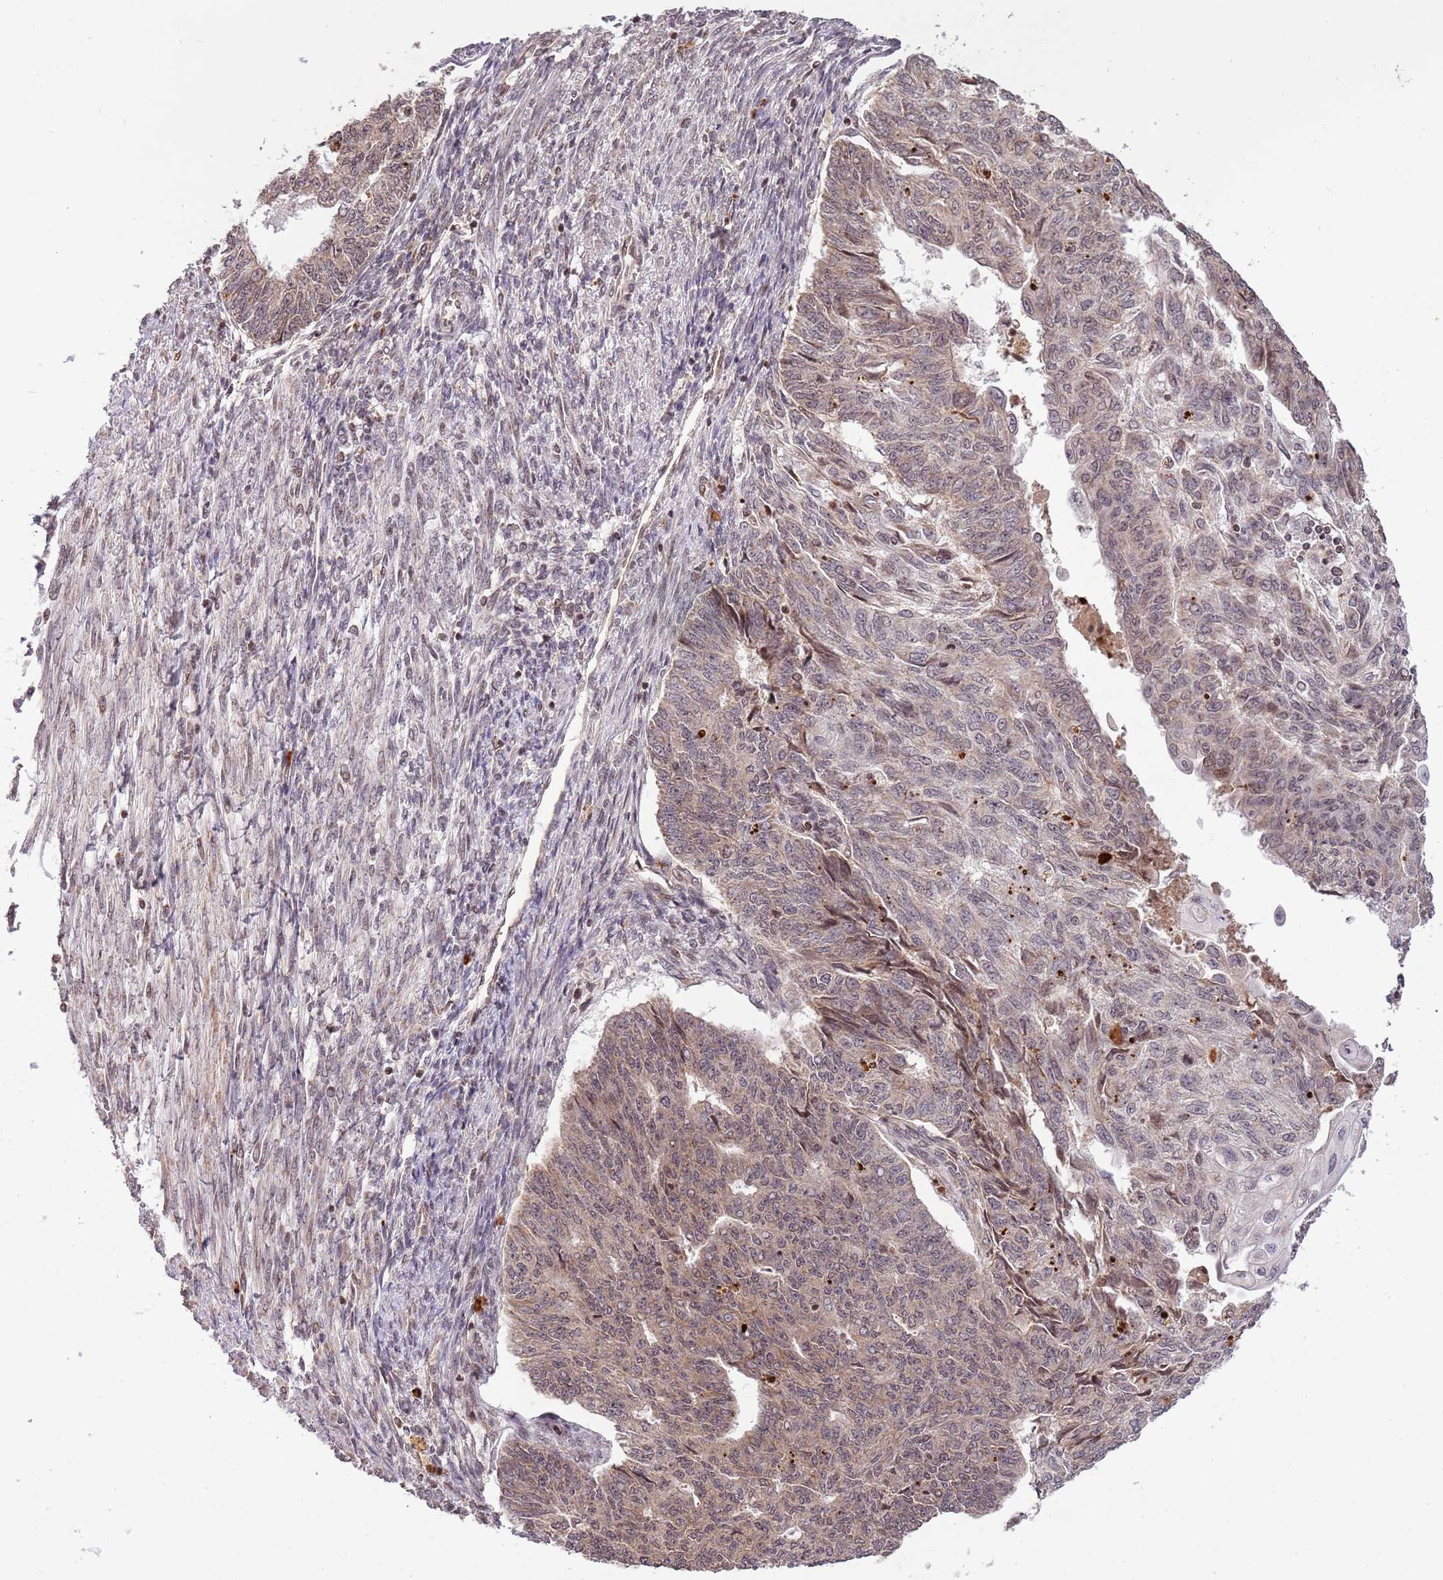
{"staining": {"intensity": "weak", "quantity": "25%-75%", "location": "cytoplasmic/membranous,nuclear"}, "tissue": "endometrial cancer", "cell_type": "Tumor cells", "image_type": "cancer", "snomed": [{"axis": "morphology", "description": "Adenocarcinoma, NOS"}, {"axis": "topography", "description": "Endometrium"}], "caption": "Immunohistochemistry (IHC) of human endometrial cancer shows low levels of weak cytoplasmic/membranous and nuclear positivity in approximately 25%-75% of tumor cells.", "gene": "SAMSN1", "patient": {"sex": "female", "age": 32}}